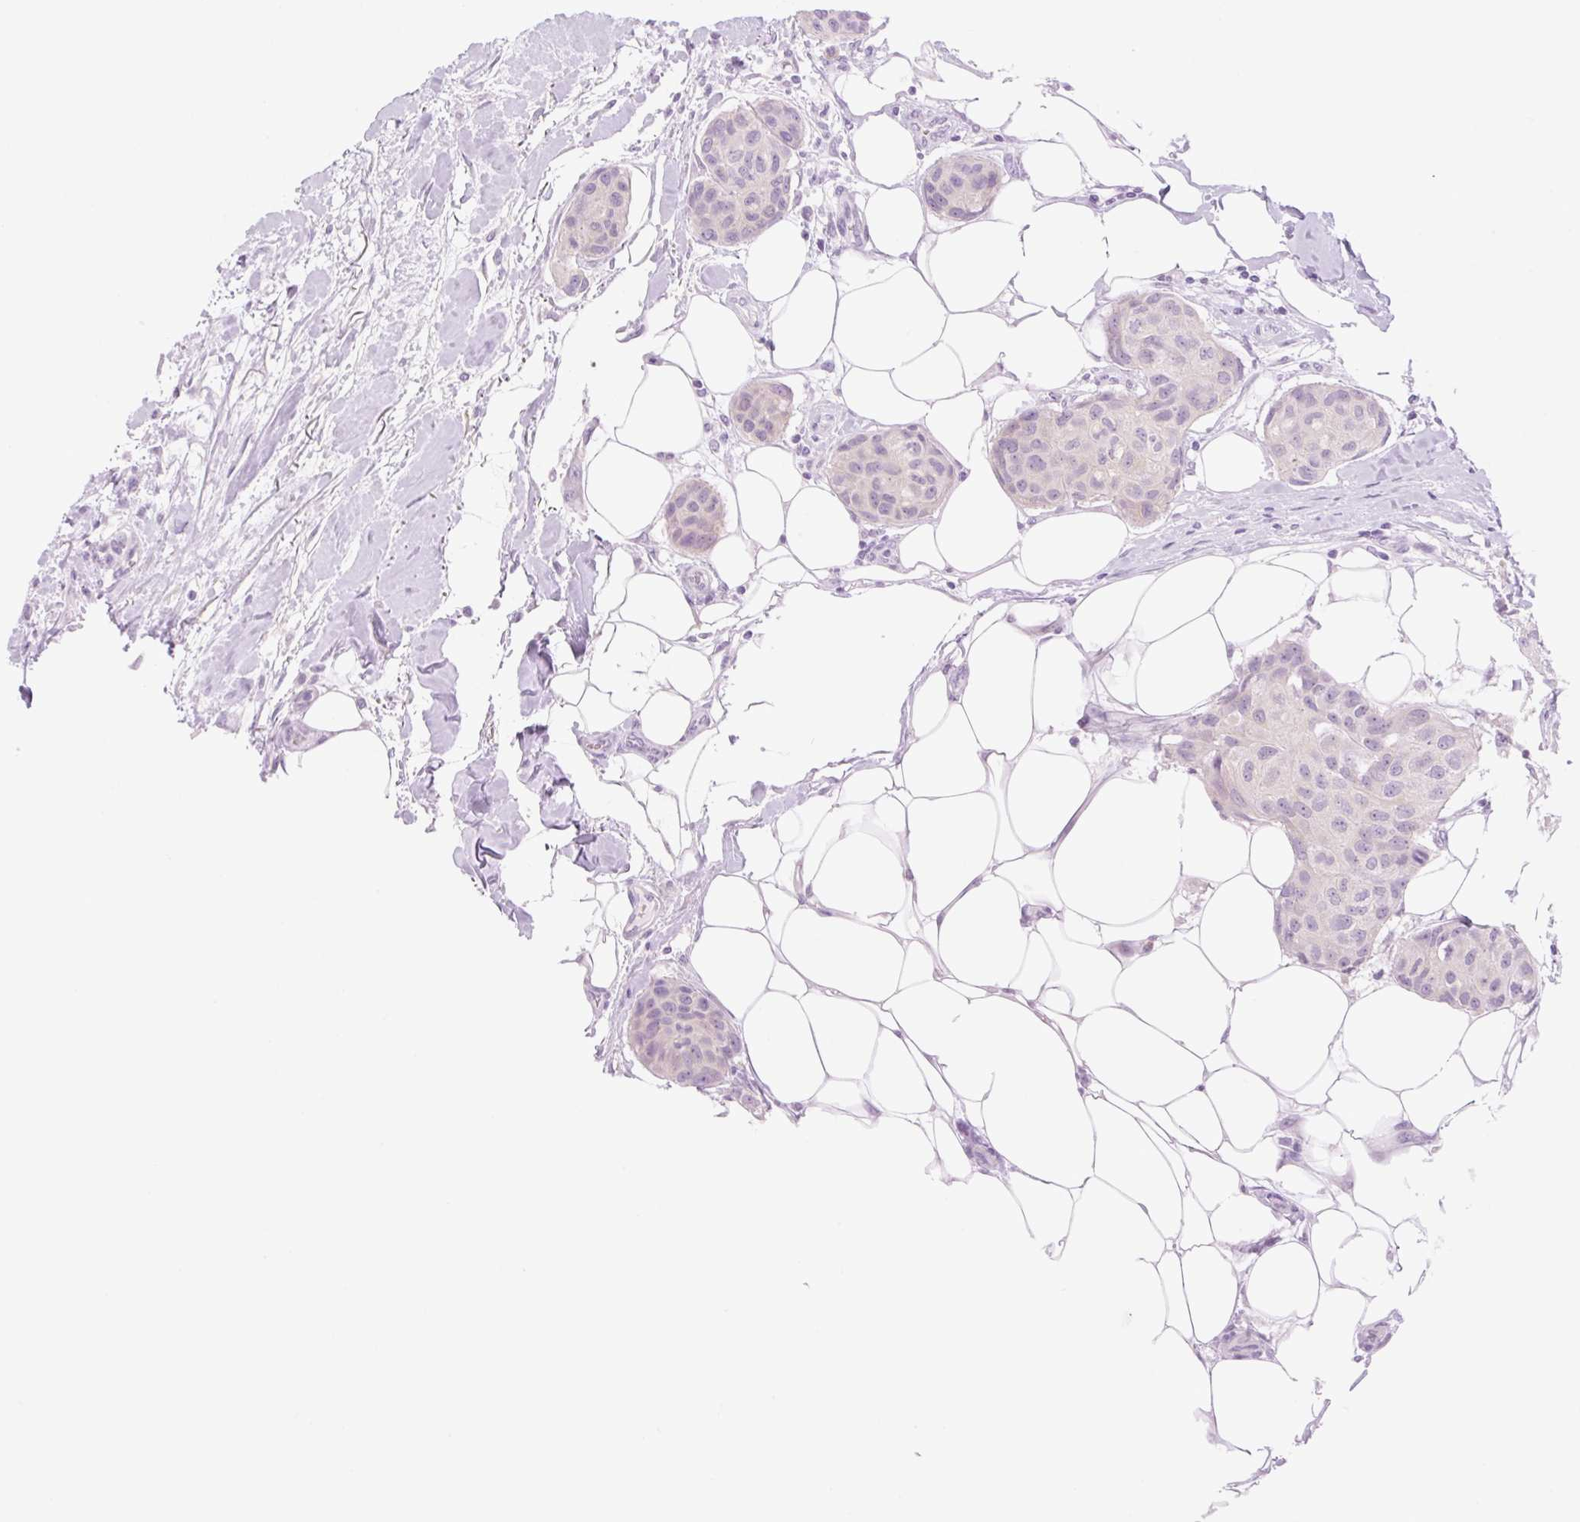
{"staining": {"intensity": "negative", "quantity": "none", "location": "none"}, "tissue": "breast cancer", "cell_type": "Tumor cells", "image_type": "cancer", "snomed": [{"axis": "morphology", "description": "Duct carcinoma"}, {"axis": "topography", "description": "Breast"}, {"axis": "topography", "description": "Lymph node"}], "caption": "This is an IHC micrograph of intraductal carcinoma (breast). There is no expression in tumor cells.", "gene": "SPRYD4", "patient": {"sex": "female", "age": 80}}